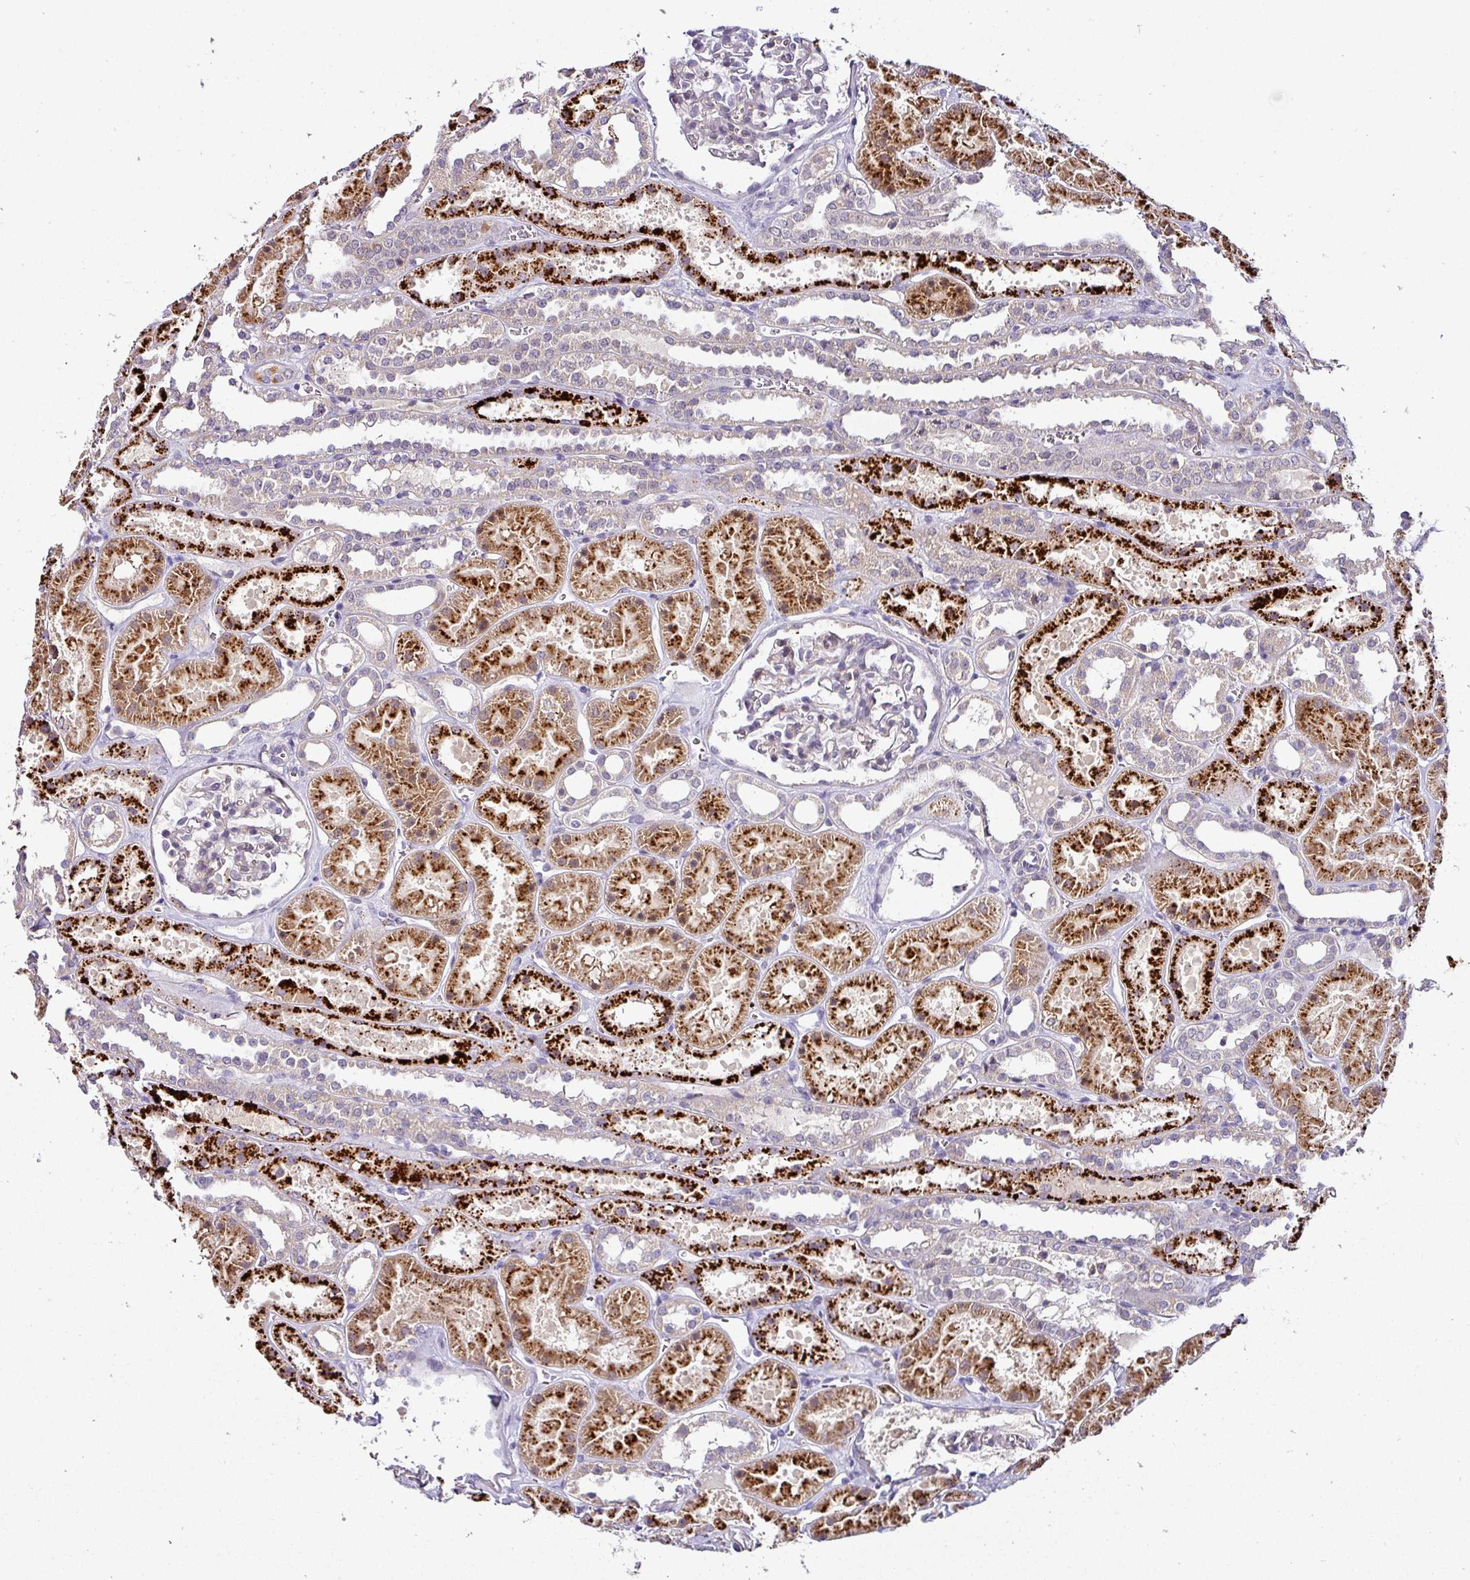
{"staining": {"intensity": "negative", "quantity": "none", "location": "none"}, "tissue": "kidney", "cell_type": "Cells in glomeruli", "image_type": "normal", "snomed": [{"axis": "morphology", "description": "Normal tissue, NOS"}, {"axis": "topography", "description": "Kidney"}], "caption": "IHC histopathology image of normal kidney: kidney stained with DAB (3,3'-diaminobenzidine) demonstrates no significant protein expression in cells in glomeruli.", "gene": "NAPSA", "patient": {"sex": "female", "age": 41}}